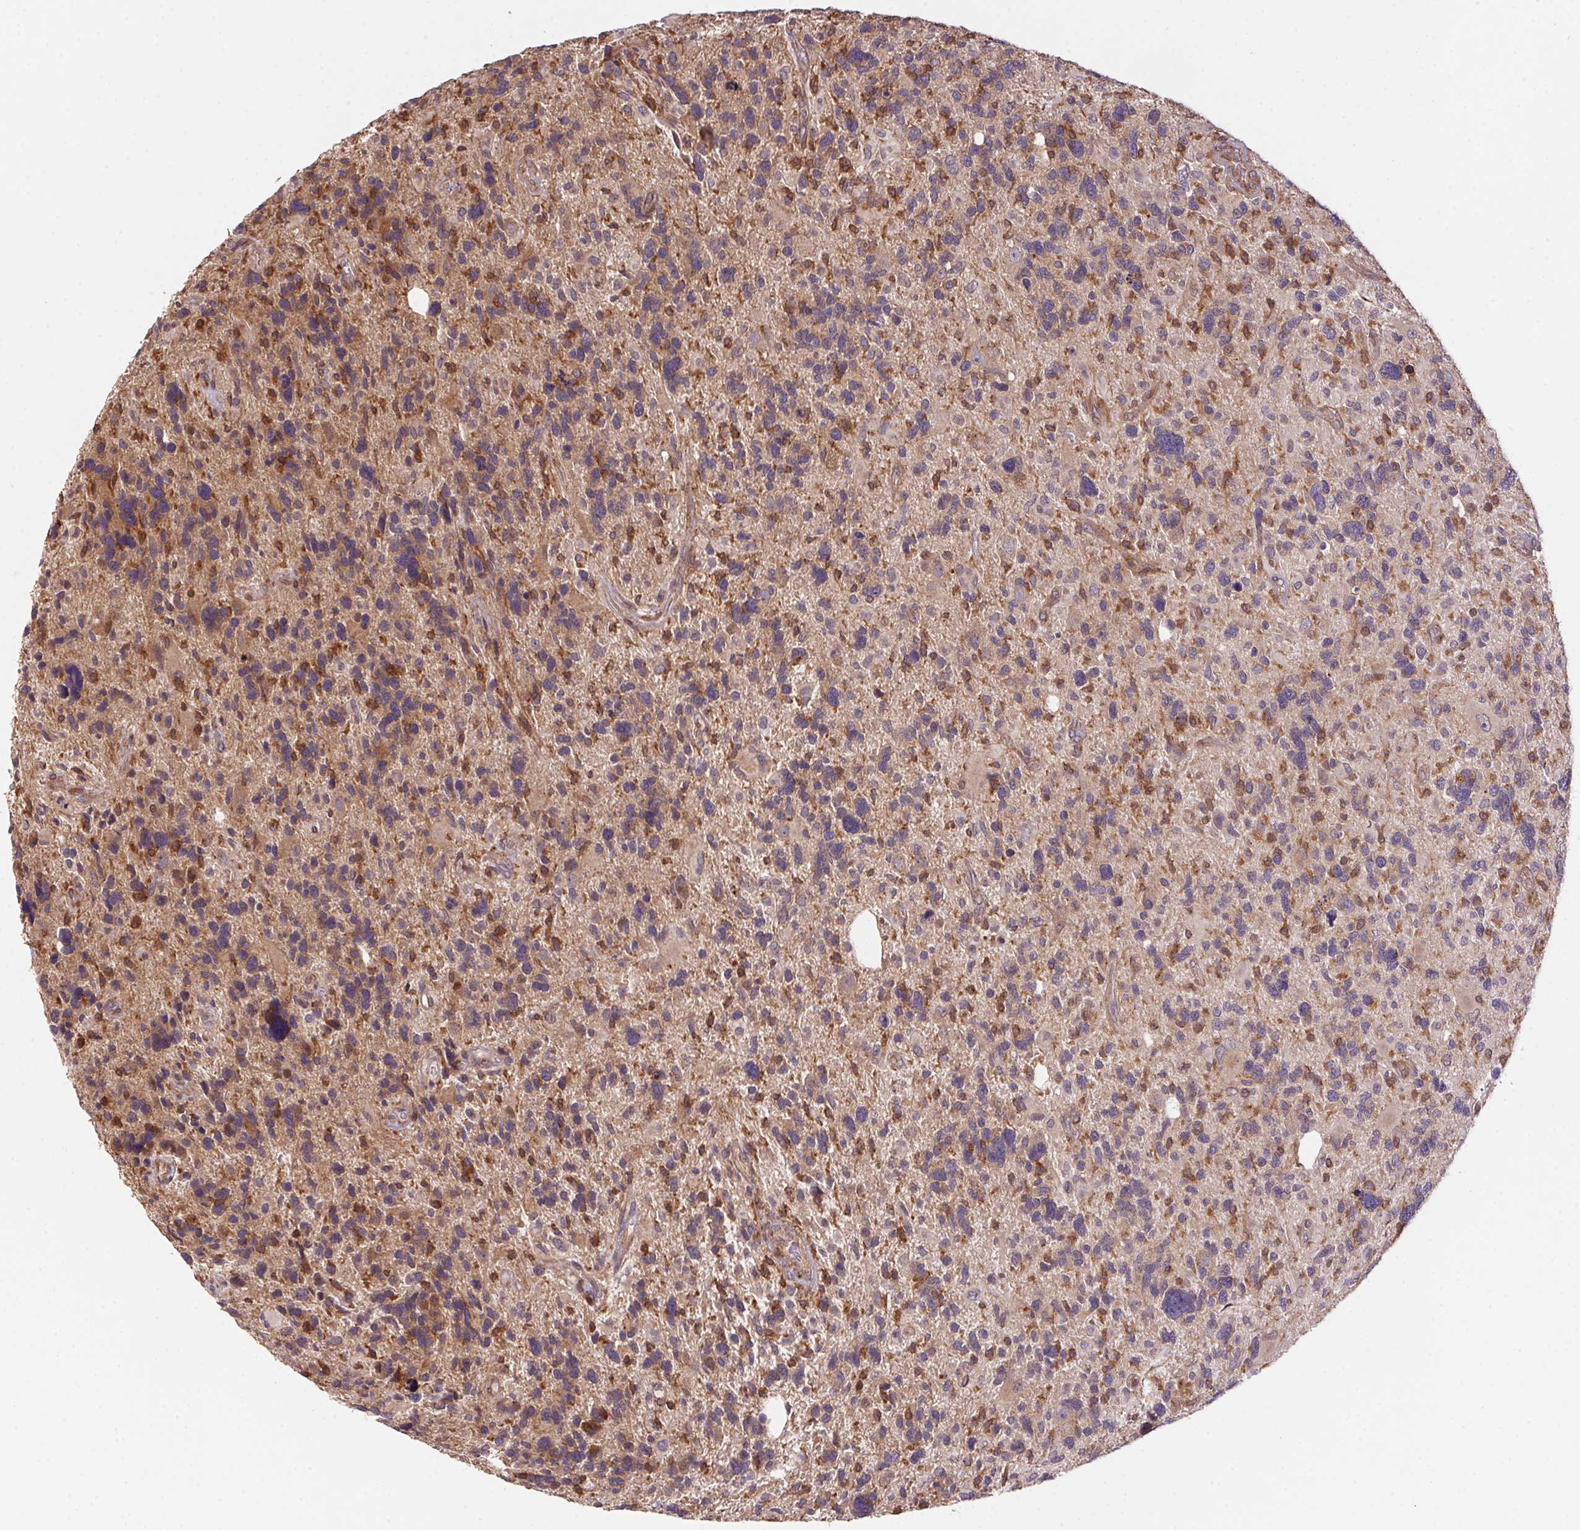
{"staining": {"intensity": "weak", "quantity": "<25%", "location": "cytoplasmic/membranous"}, "tissue": "glioma", "cell_type": "Tumor cells", "image_type": "cancer", "snomed": [{"axis": "morphology", "description": "Glioma, malignant, High grade"}, {"axis": "topography", "description": "Brain"}], "caption": "There is no significant expression in tumor cells of malignant glioma (high-grade).", "gene": "MEX3D", "patient": {"sex": "male", "age": 49}}